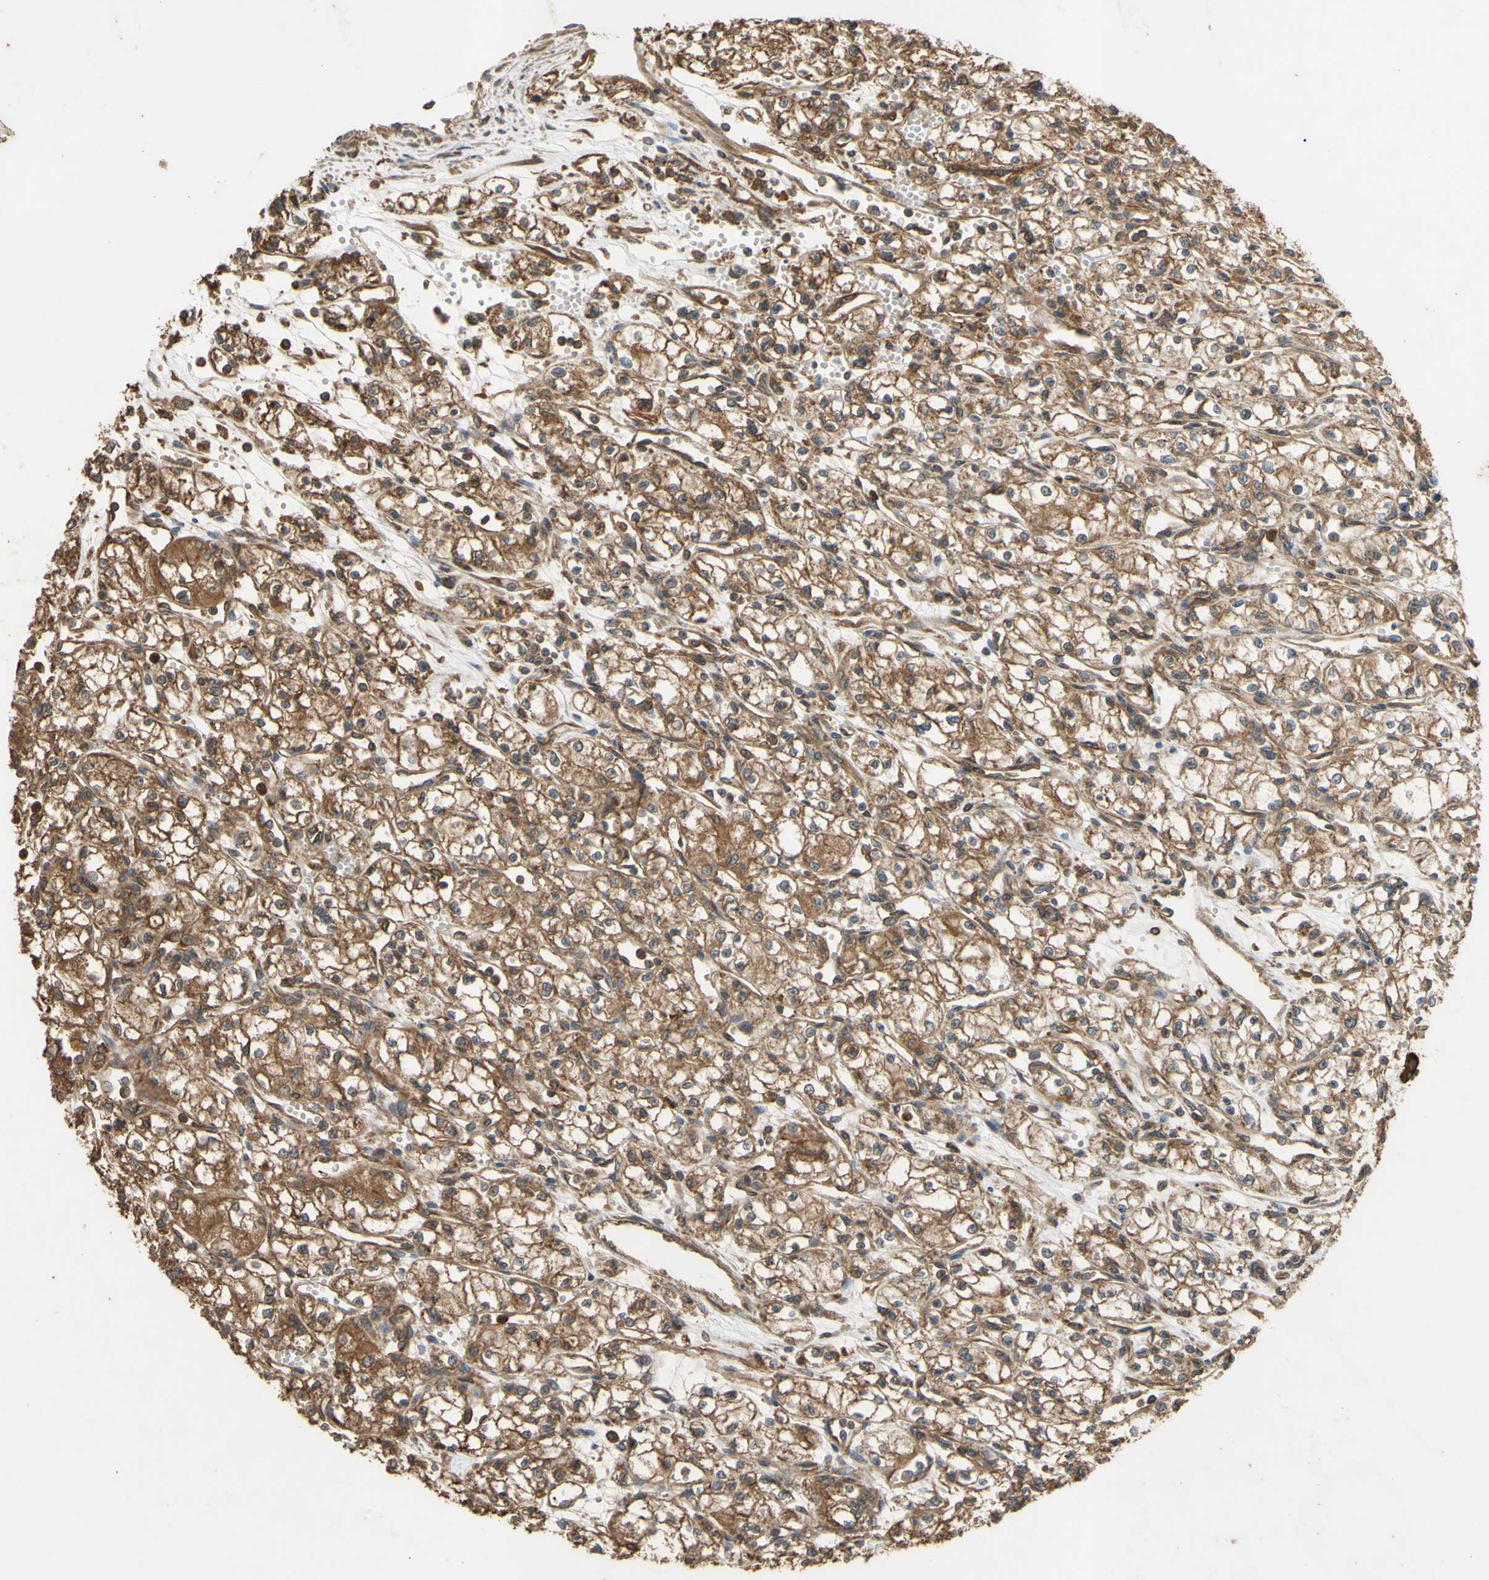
{"staining": {"intensity": "moderate", "quantity": ">75%", "location": "cytoplasmic/membranous"}, "tissue": "renal cancer", "cell_type": "Tumor cells", "image_type": "cancer", "snomed": [{"axis": "morphology", "description": "Normal tissue, NOS"}, {"axis": "morphology", "description": "Adenocarcinoma, NOS"}, {"axis": "topography", "description": "Kidney"}], "caption": "A brown stain shows moderate cytoplasmic/membranous expression of a protein in renal adenocarcinoma tumor cells.", "gene": "CTTN", "patient": {"sex": "male", "age": 59}}